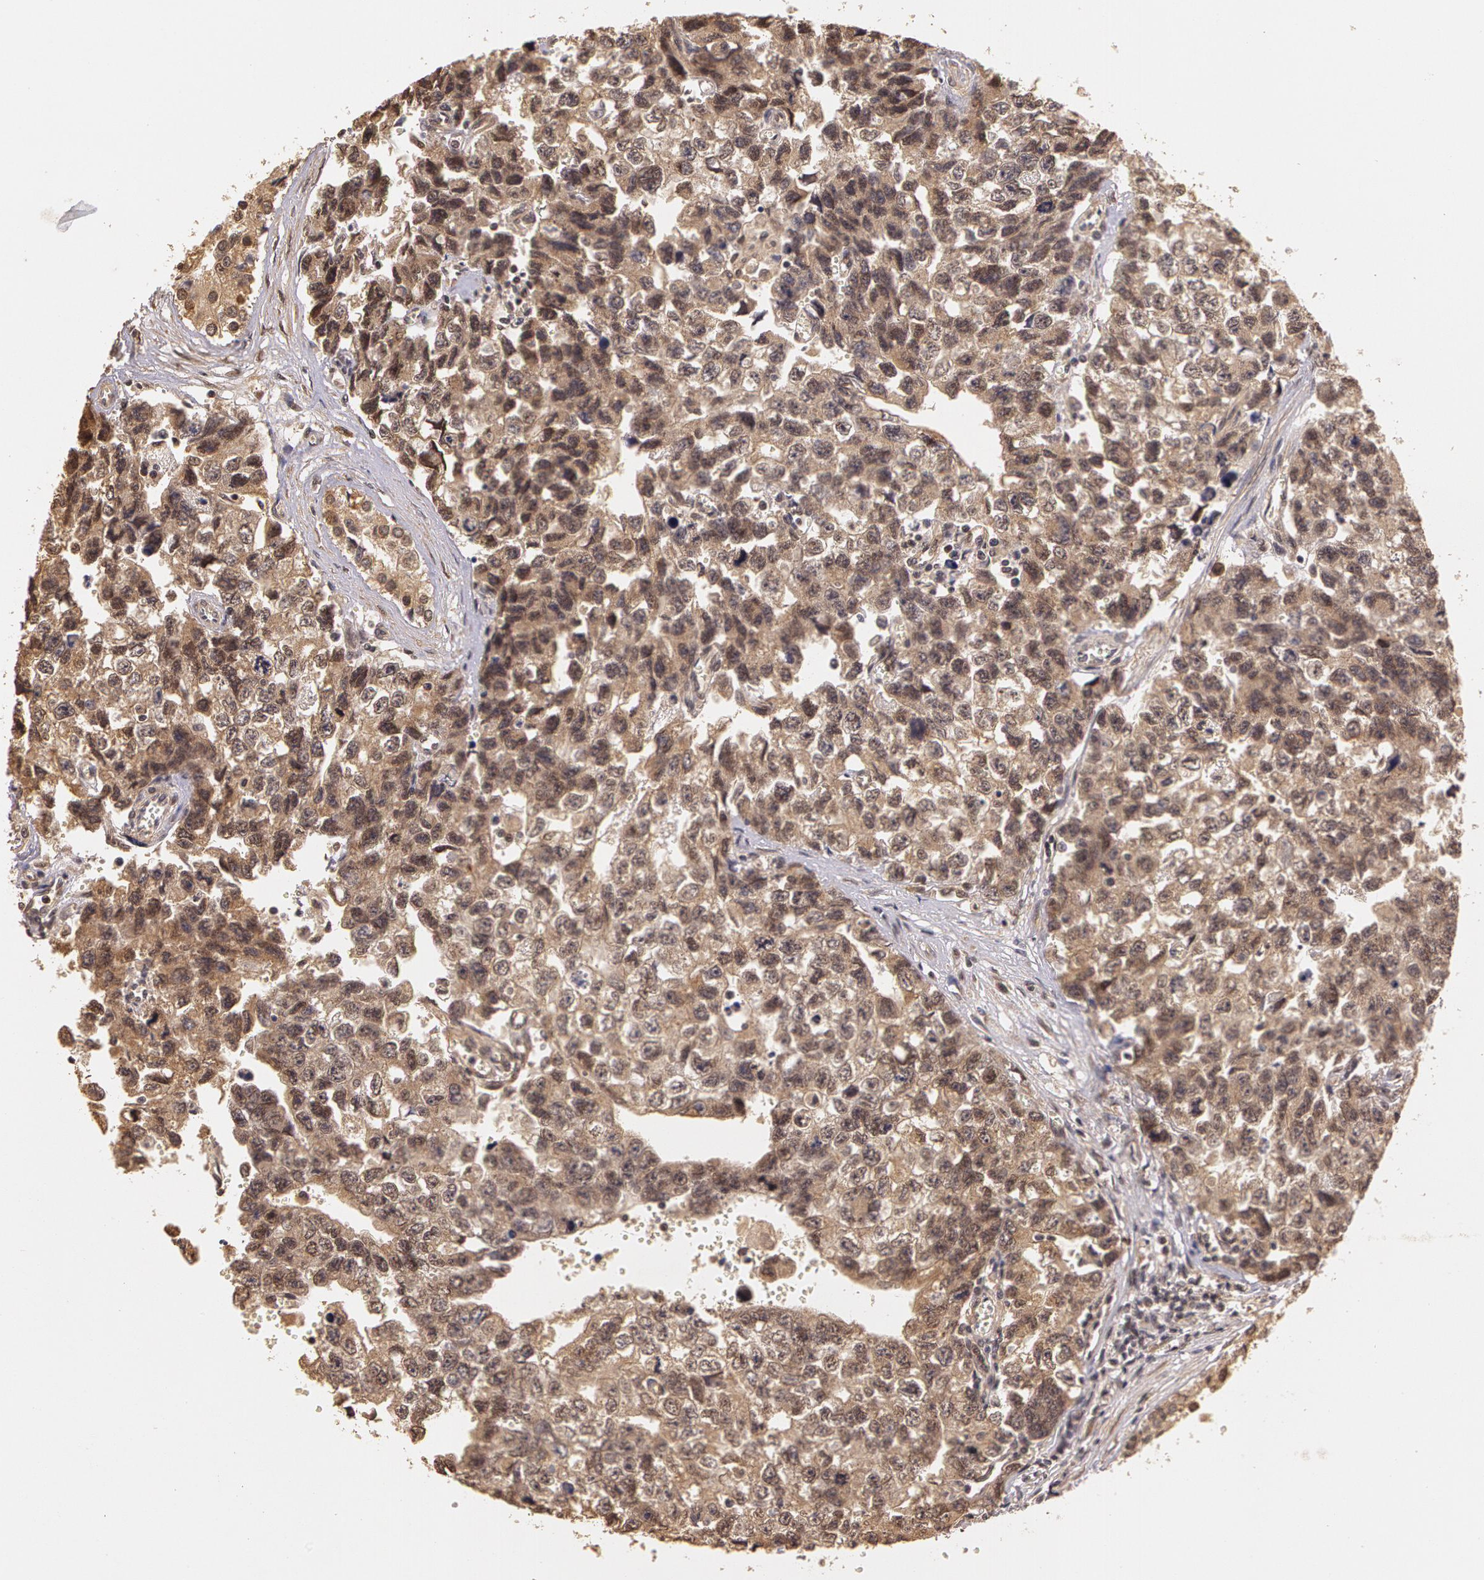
{"staining": {"intensity": "moderate", "quantity": ">75%", "location": "cytoplasmic/membranous"}, "tissue": "testis cancer", "cell_type": "Tumor cells", "image_type": "cancer", "snomed": [{"axis": "morphology", "description": "Carcinoma, Embryonal, NOS"}, {"axis": "topography", "description": "Testis"}], "caption": "Protein expression analysis of testis cancer demonstrates moderate cytoplasmic/membranous expression in approximately >75% of tumor cells. The staining was performed using DAB to visualize the protein expression in brown, while the nuclei were stained in blue with hematoxylin (Magnification: 20x).", "gene": "ASCC2", "patient": {"sex": "male", "age": 31}}